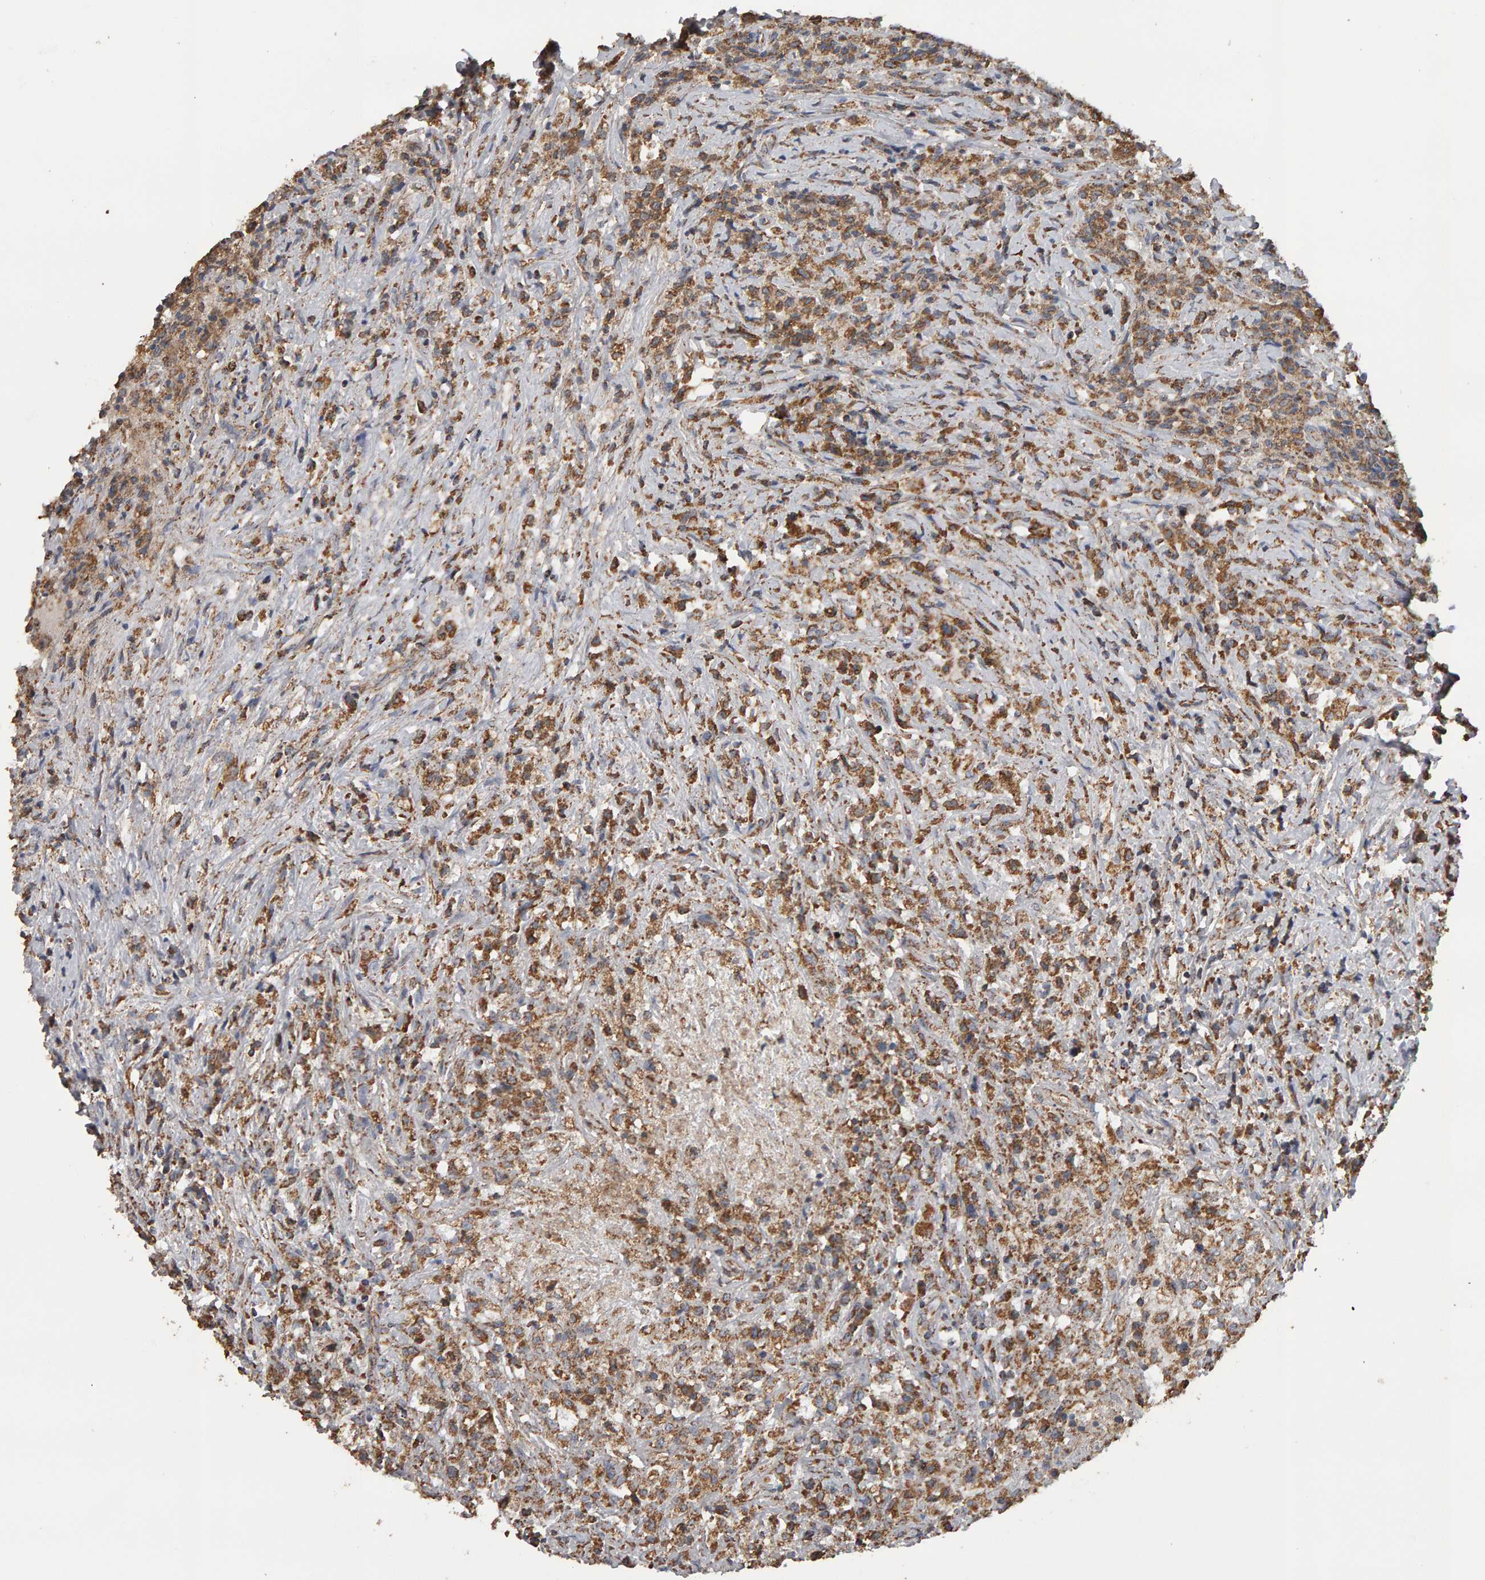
{"staining": {"intensity": "moderate", "quantity": ">75%", "location": "cytoplasmic/membranous"}, "tissue": "testis cancer", "cell_type": "Tumor cells", "image_type": "cancer", "snomed": [{"axis": "morphology", "description": "Carcinoma, Embryonal, NOS"}, {"axis": "topography", "description": "Testis"}], "caption": "DAB (3,3'-diaminobenzidine) immunohistochemical staining of testis cancer reveals moderate cytoplasmic/membranous protein positivity in about >75% of tumor cells.", "gene": "TOM1L1", "patient": {"sex": "male", "age": 2}}